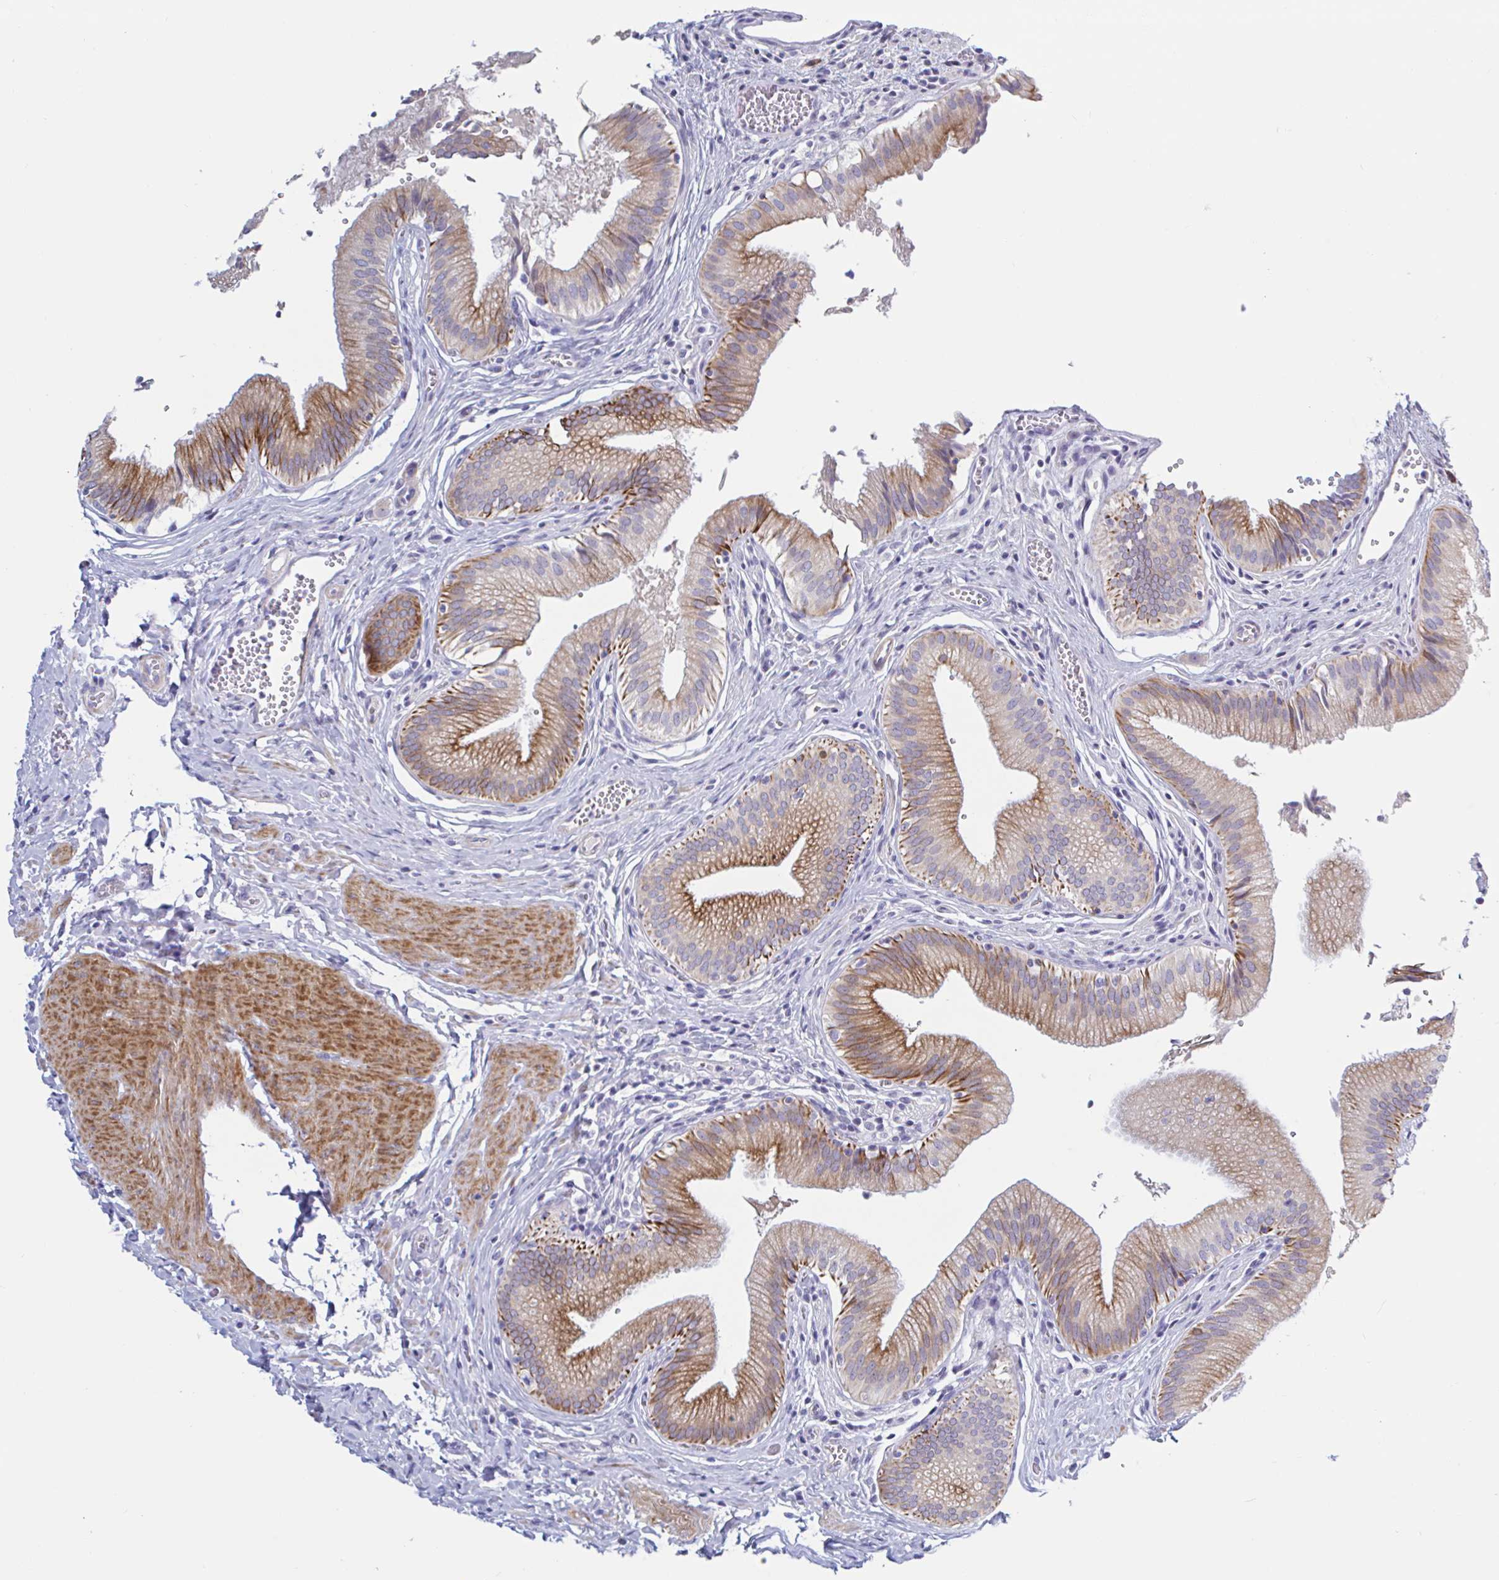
{"staining": {"intensity": "moderate", "quantity": ">75%", "location": "cytoplasmic/membranous"}, "tissue": "gallbladder", "cell_type": "Glandular cells", "image_type": "normal", "snomed": [{"axis": "morphology", "description": "Normal tissue, NOS"}, {"axis": "topography", "description": "Gallbladder"}, {"axis": "topography", "description": "Peripheral nerve tissue"}], "caption": "DAB (3,3'-diaminobenzidine) immunohistochemical staining of benign human gallbladder reveals moderate cytoplasmic/membranous protein positivity in approximately >75% of glandular cells.", "gene": "ENSG00000271254", "patient": {"sex": "male", "age": 17}}